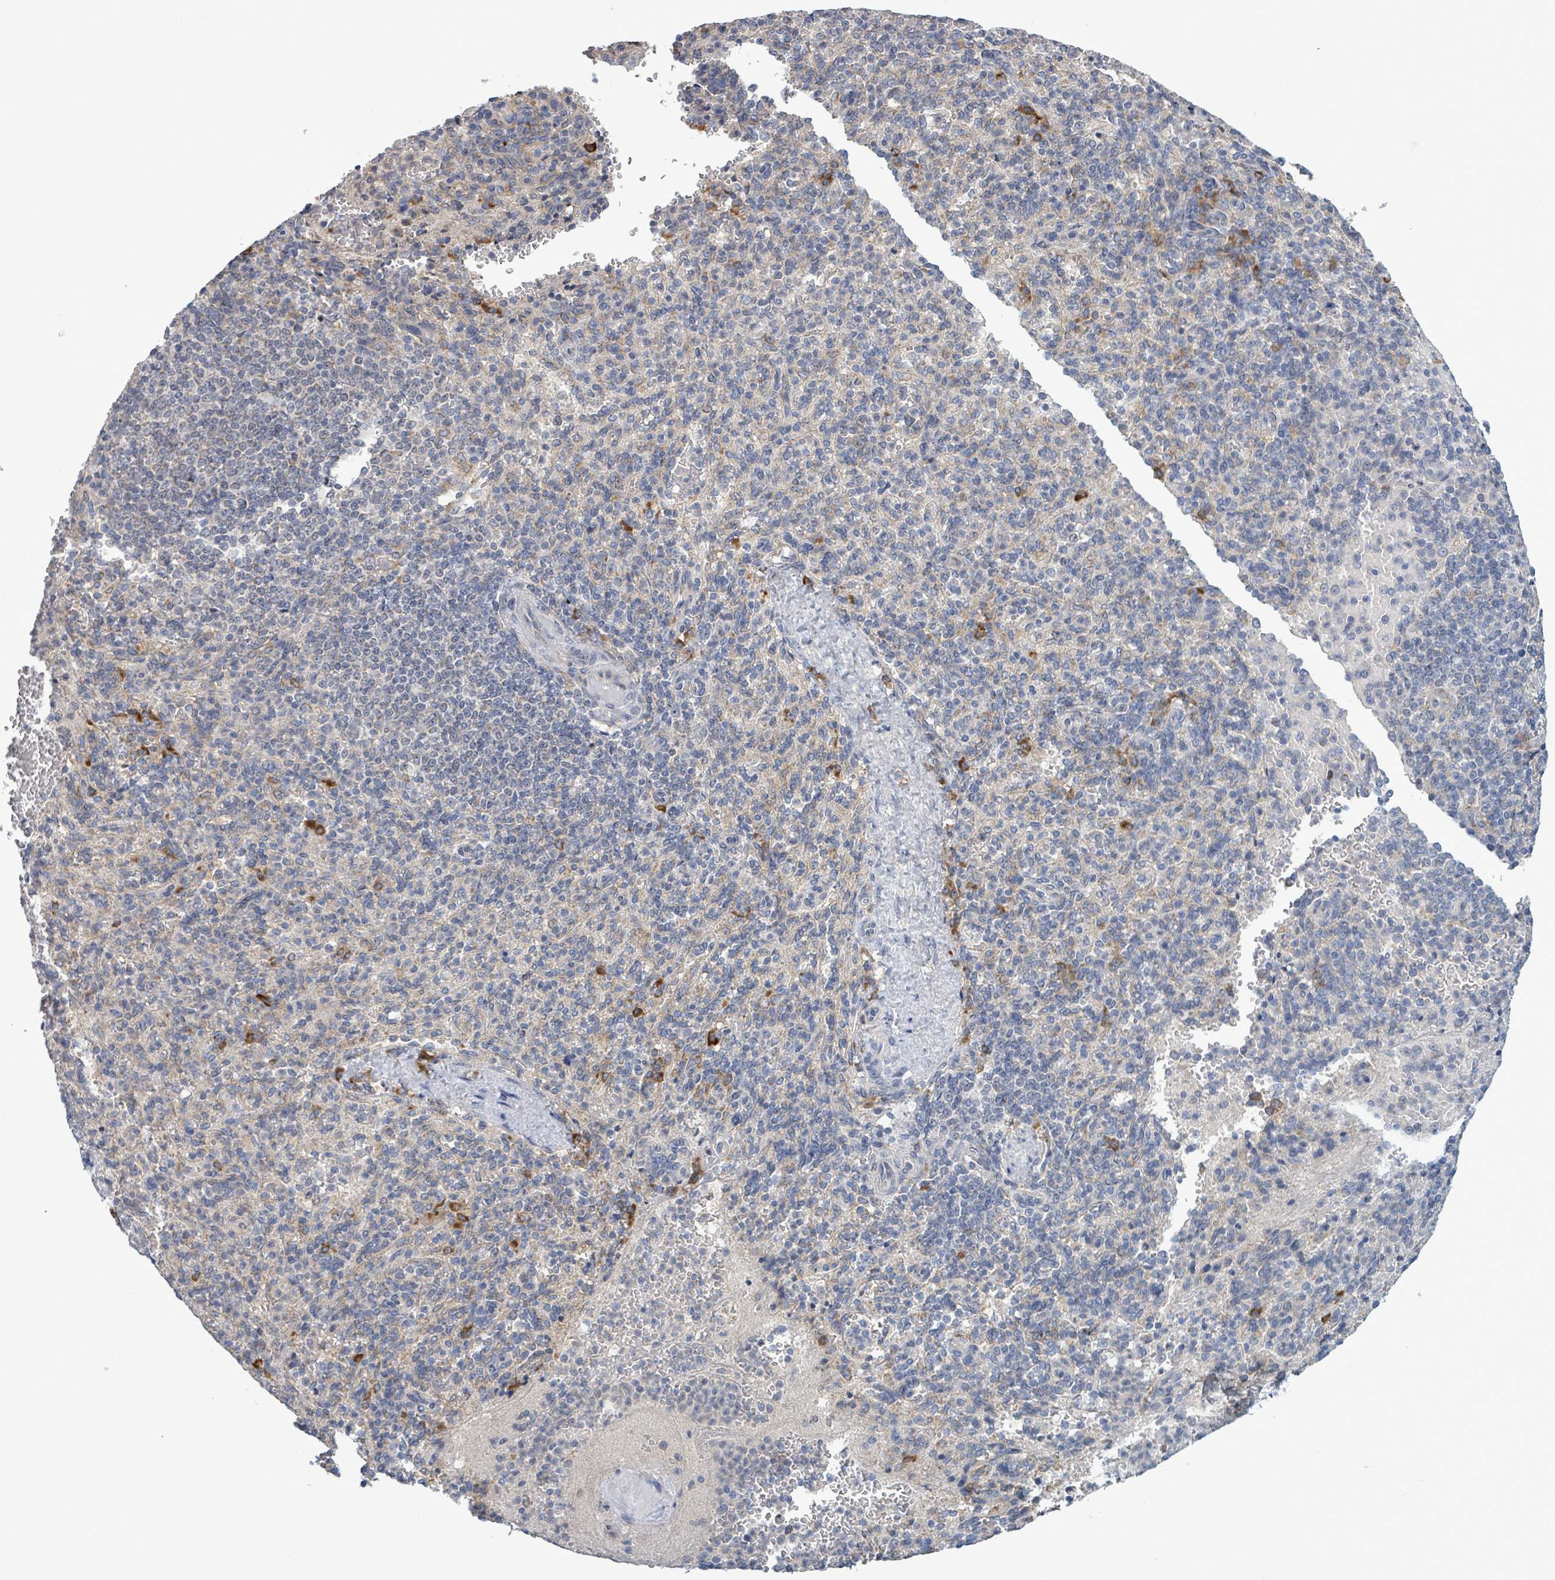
{"staining": {"intensity": "negative", "quantity": "none", "location": "none"}, "tissue": "spleen", "cell_type": "Cells in red pulp", "image_type": "normal", "snomed": [{"axis": "morphology", "description": "Normal tissue, NOS"}, {"axis": "topography", "description": "Spleen"}], "caption": "This is an IHC micrograph of normal human spleen. There is no staining in cells in red pulp.", "gene": "ATP13A1", "patient": {"sex": "female", "age": 74}}